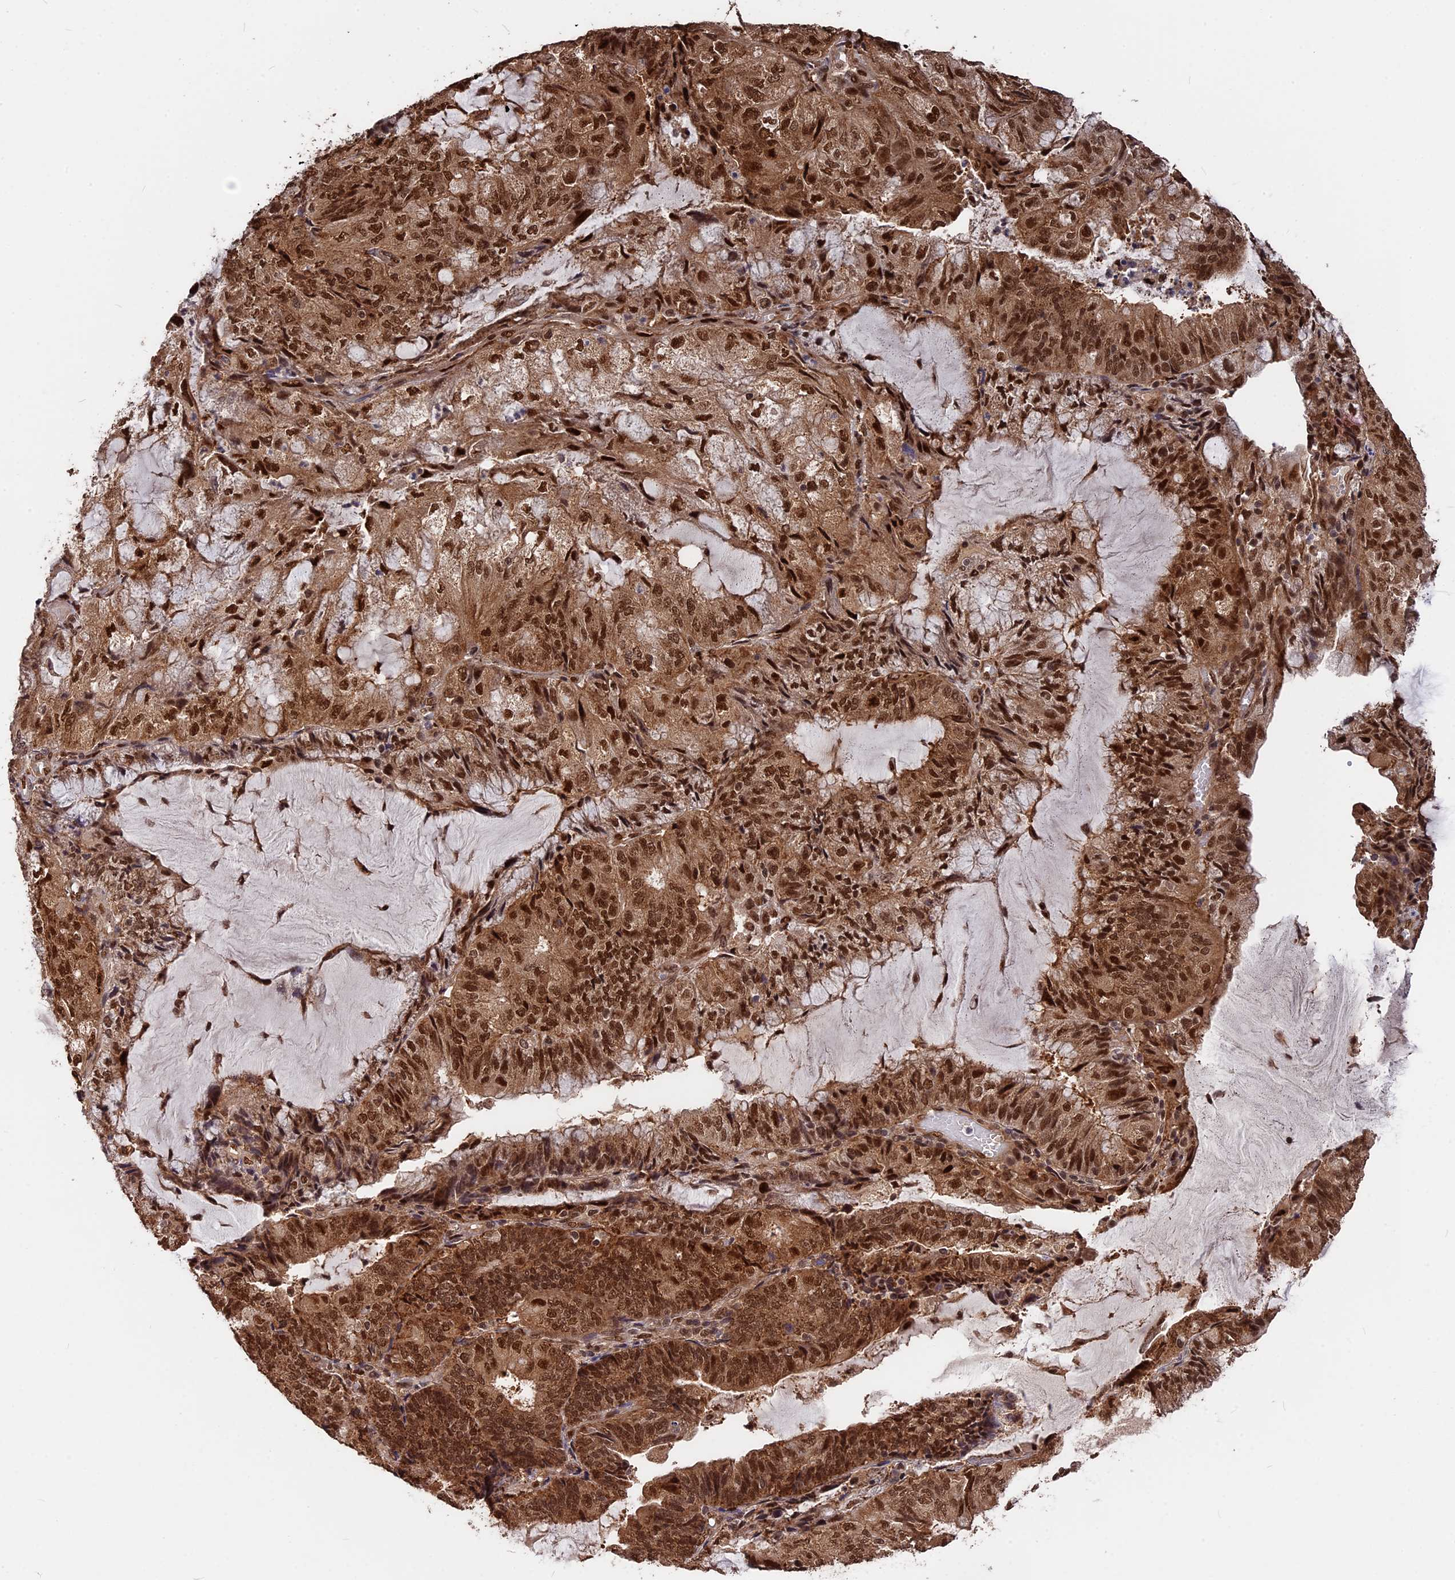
{"staining": {"intensity": "moderate", "quantity": ">75%", "location": "nuclear"}, "tissue": "endometrial cancer", "cell_type": "Tumor cells", "image_type": "cancer", "snomed": [{"axis": "morphology", "description": "Adenocarcinoma, NOS"}, {"axis": "topography", "description": "Endometrium"}], "caption": "Brown immunohistochemical staining in adenocarcinoma (endometrial) demonstrates moderate nuclear positivity in approximately >75% of tumor cells. (Brightfield microscopy of DAB IHC at high magnification).", "gene": "ADRM1", "patient": {"sex": "female", "age": 81}}